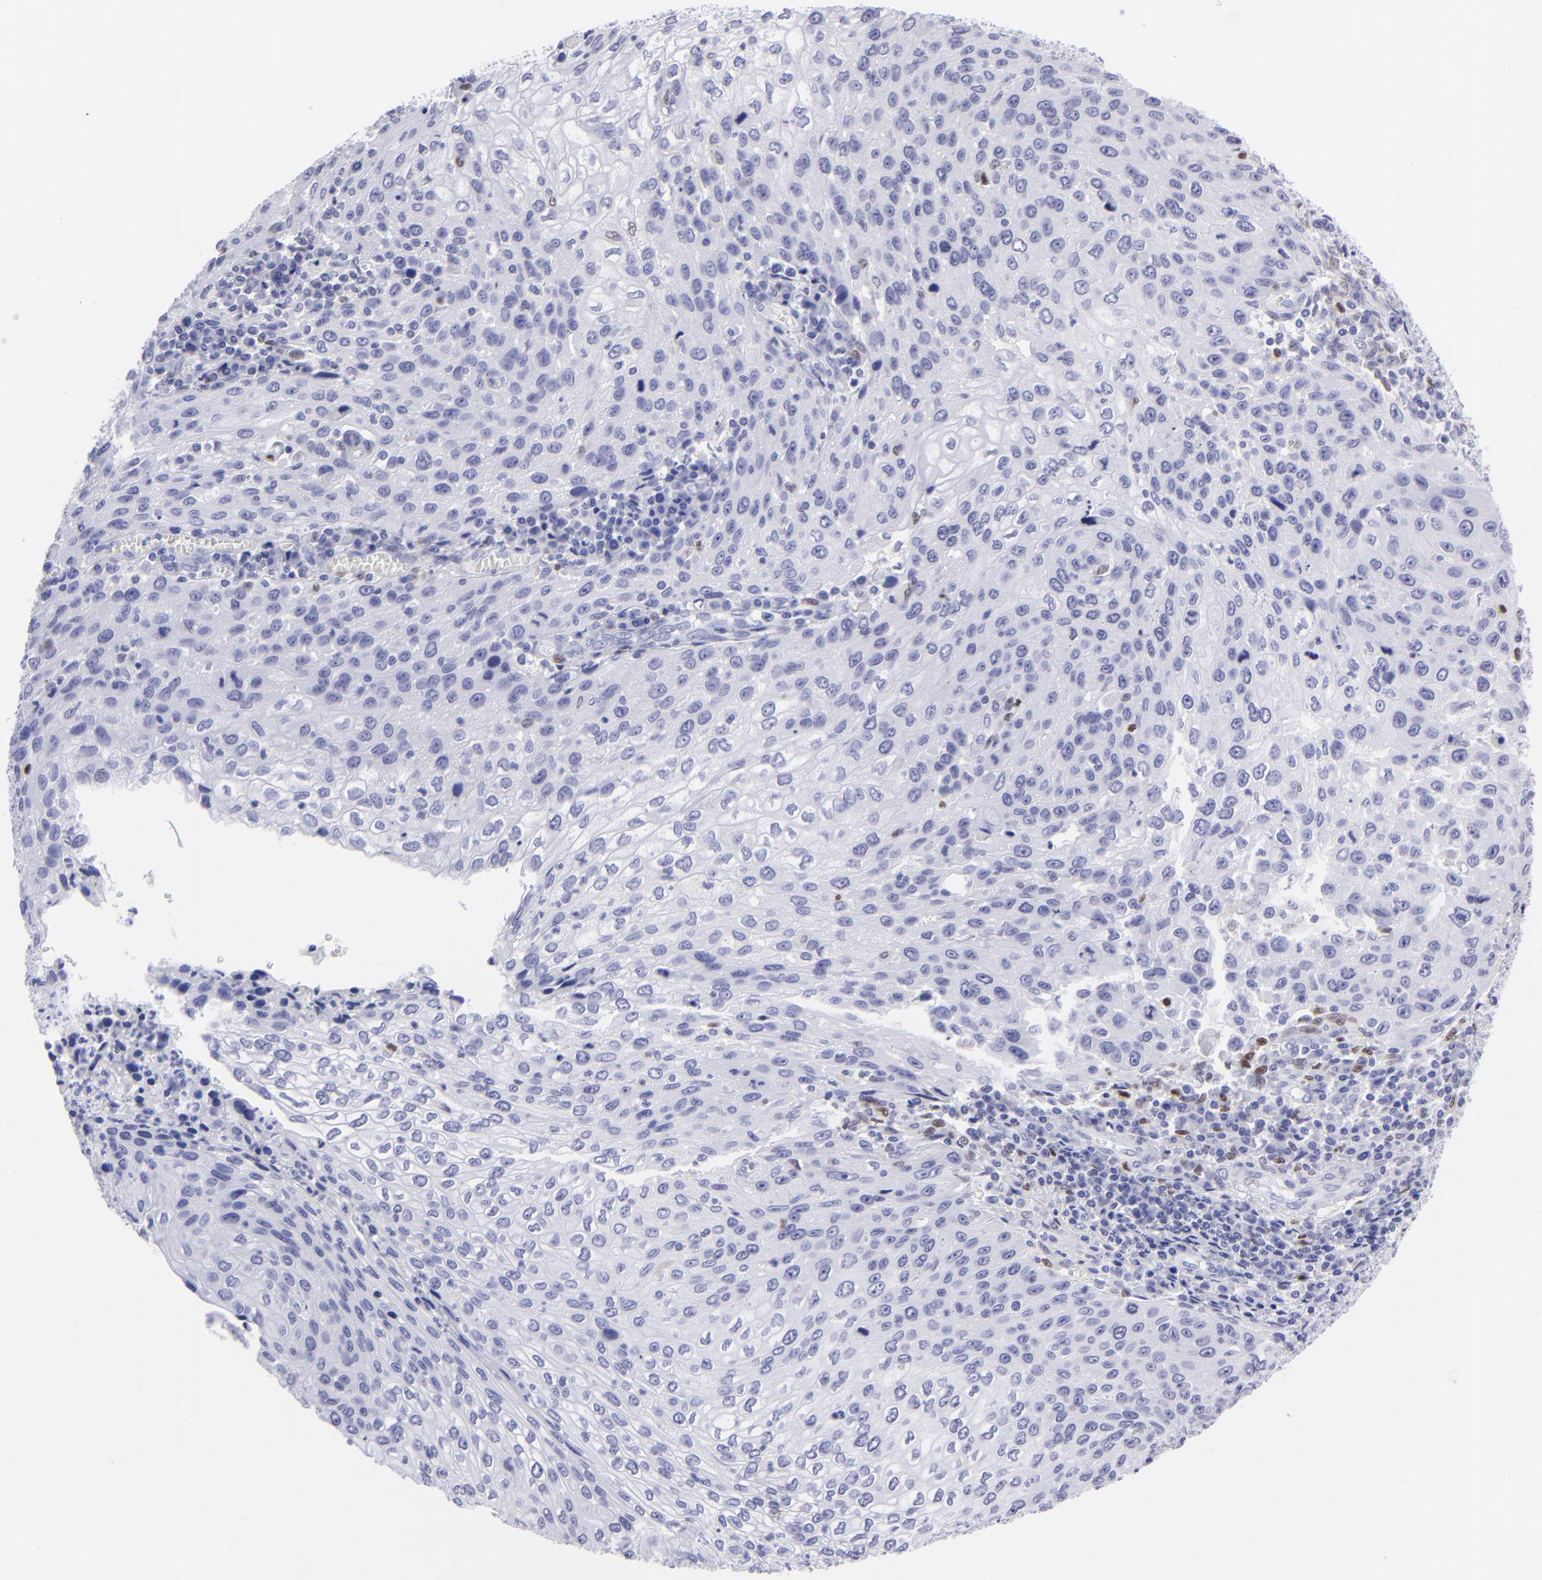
{"staining": {"intensity": "negative", "quantity": "none", "location": "none"}, "tissue": "cervical cancer", "cell_type": "Tumor cells", "image_type": "cancer", "snomed": [{"axis": "morphology", "description": "Squamous cell carcinoma, NOS"}, {"axis": "topography", "description": "Cervix"}], "caption": "An immunohistochemistry image of squamous cell carcinoma (cervical) is shown. There is no staining in tumor cells of squamous cell carcinoma (cervical).", "gene": "MITF", "patient": {"sex": "female", "age": 32}}